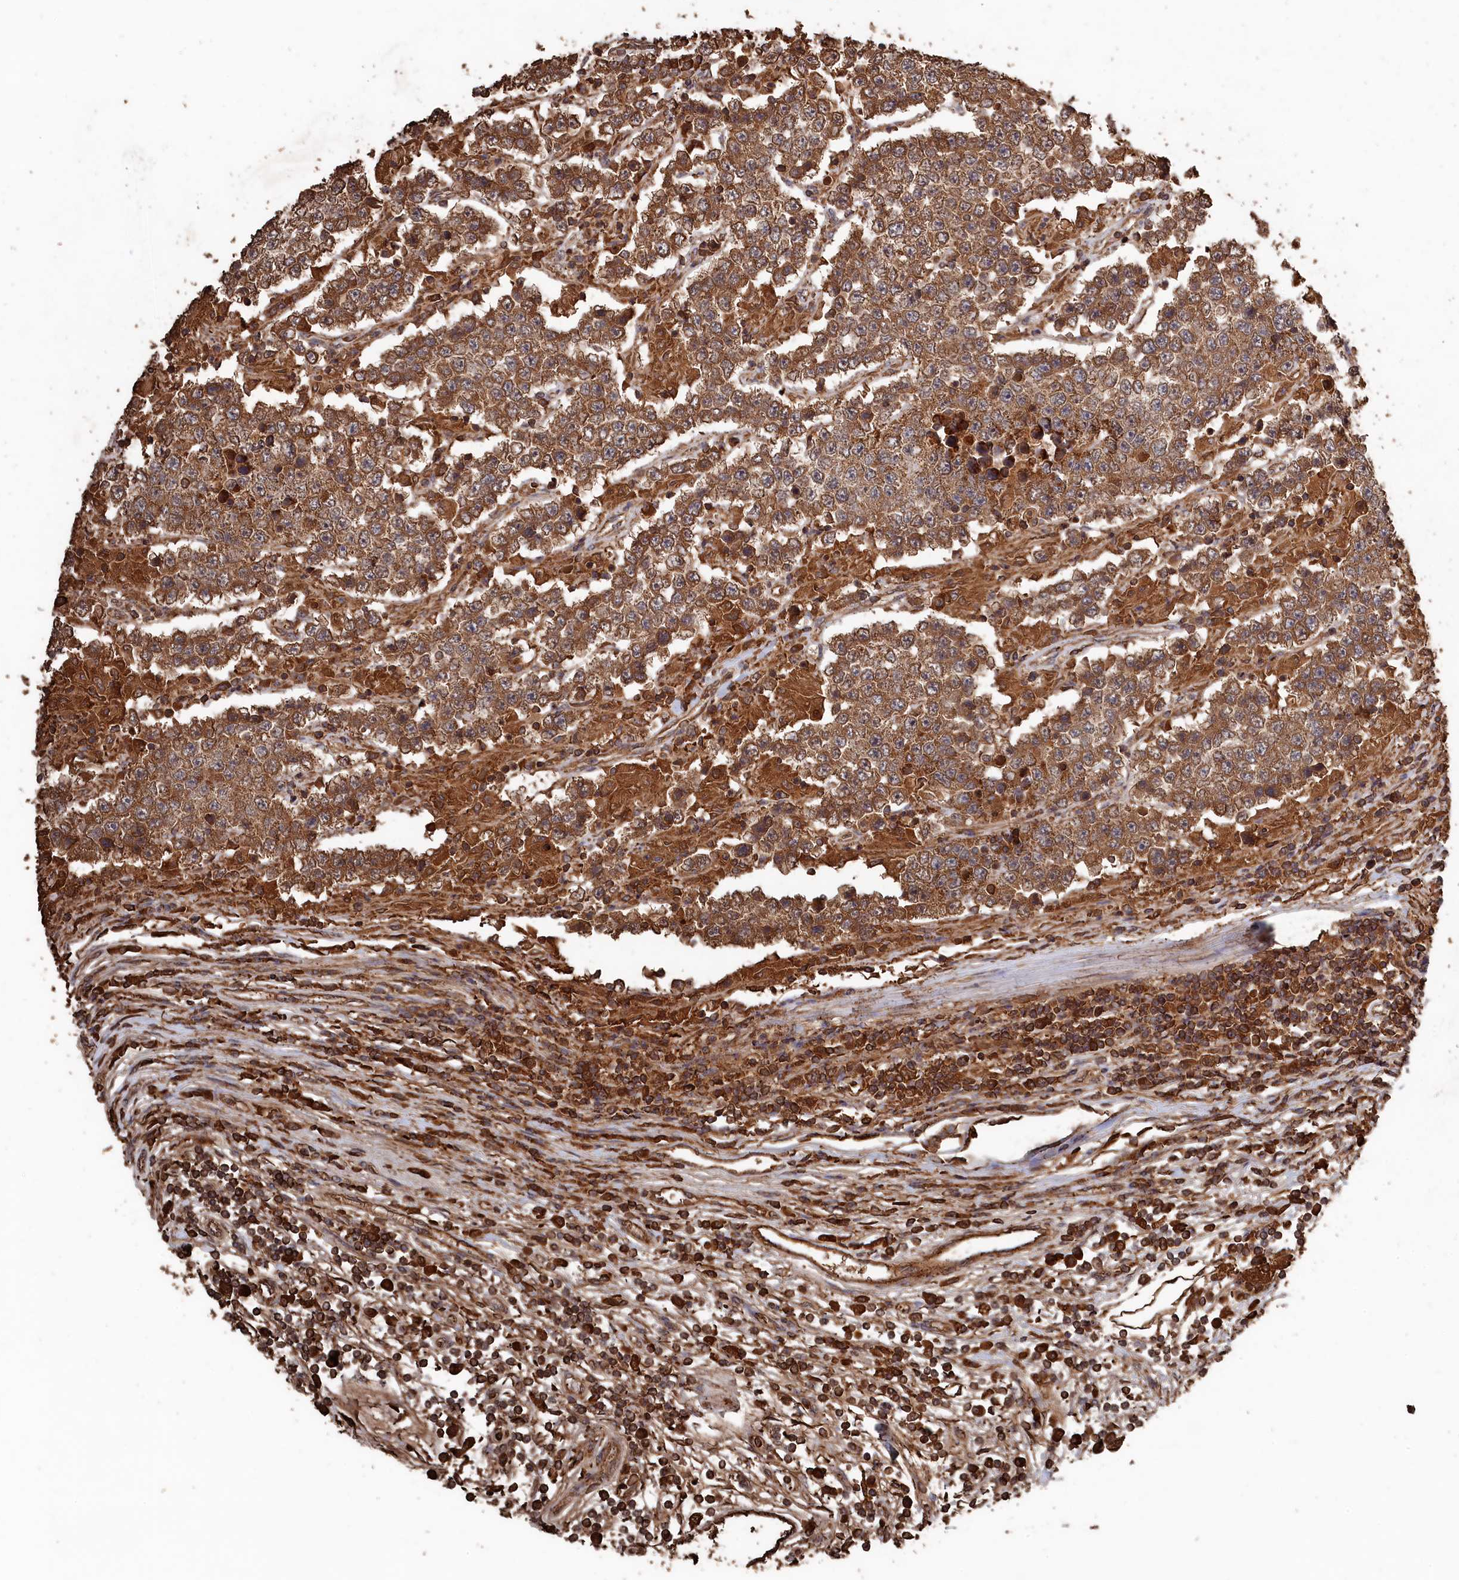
{"staining": {"intensity": "moderate", "quantity": ">75%", "location": "cytoplasmic/membranous"}, "tissue": "testis cancer", "cell_type": "Tumor cells", "image_type": "cancer", "snomed": [{"axis": "morphology", "description": "Normal tissue, NOS"}, {"axis": "morphology", "description": "Urothelial carcinoma, High grade"}, {"axis": "morphology", "description": "Seminoma, NOS"}, {"axis": "morphology", "description": "Carcinoma, Embryonal, NOS"}, {"axis": "topography", "description": "Urinary bladder"}, {"axis": "topography", "description": "Testis"}], "caption": "Immunohistochemistry photomicrograph of neoplastic tissue: human testis cancer stained using immunohistochemistry reveals medium levels of moderate protein expression localized specifically in the cytoplasmic/membranous of tumor cells, appearing as a cytoplasmic/membranous brown color.", "gene": "SNX33", "patient": {"sex": "male", "age": 41}}